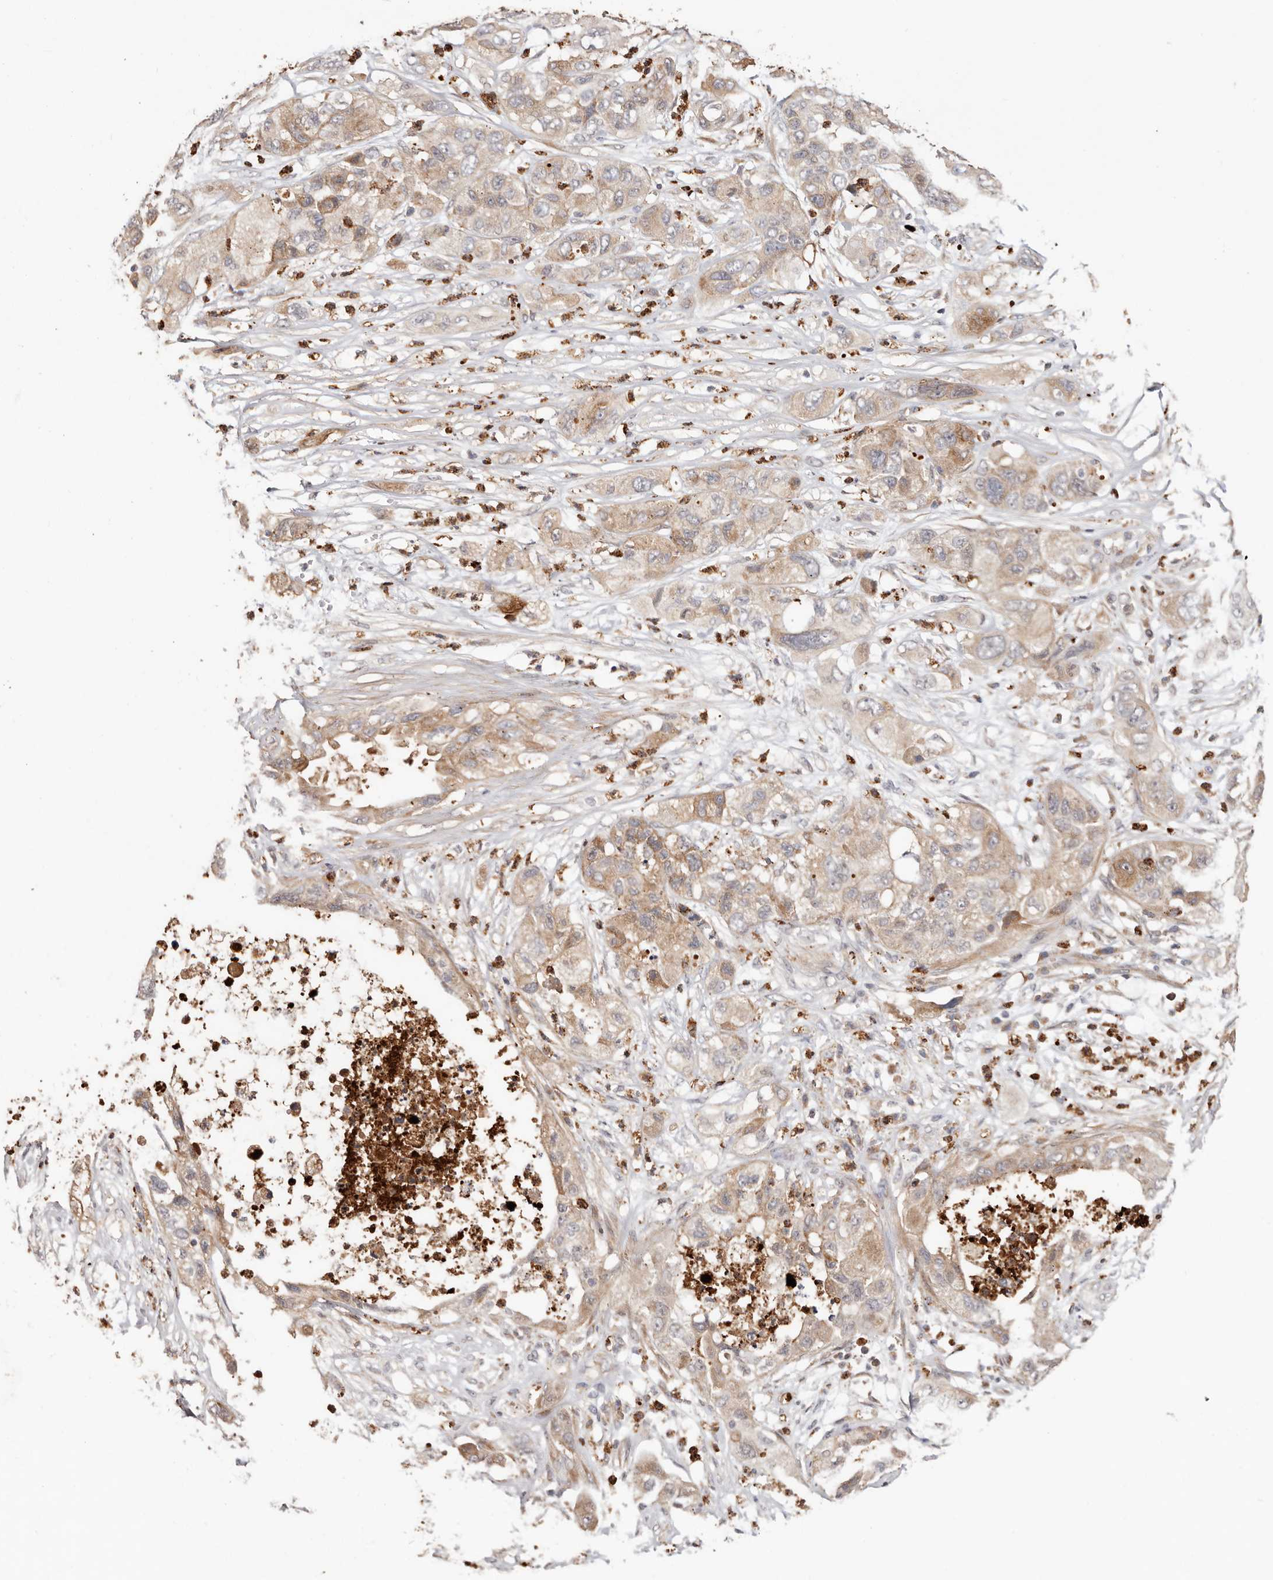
{"staining": {"intensity": "moderate", "quantity": ">75%", "location": "cytoplasmic/membranous"}, "tissue": "pancreatic cancer", "cell_type": "Tumor cells", "image_type": "cancer", "snomed": [{"axis": "morphology", "description": "Adenocarcinoma, NOS"}, {"axis": "topography", "description": "Pancreas"}], "caption": "Human pancreatic adenocarcinoma stained for a protein (brown) demonstrates moderate cytoplasmic/membranous positive positivity in approximately >75% of tumor cells.", "gene": "USP33", "patient": {"sex": "female", "age": 78}}